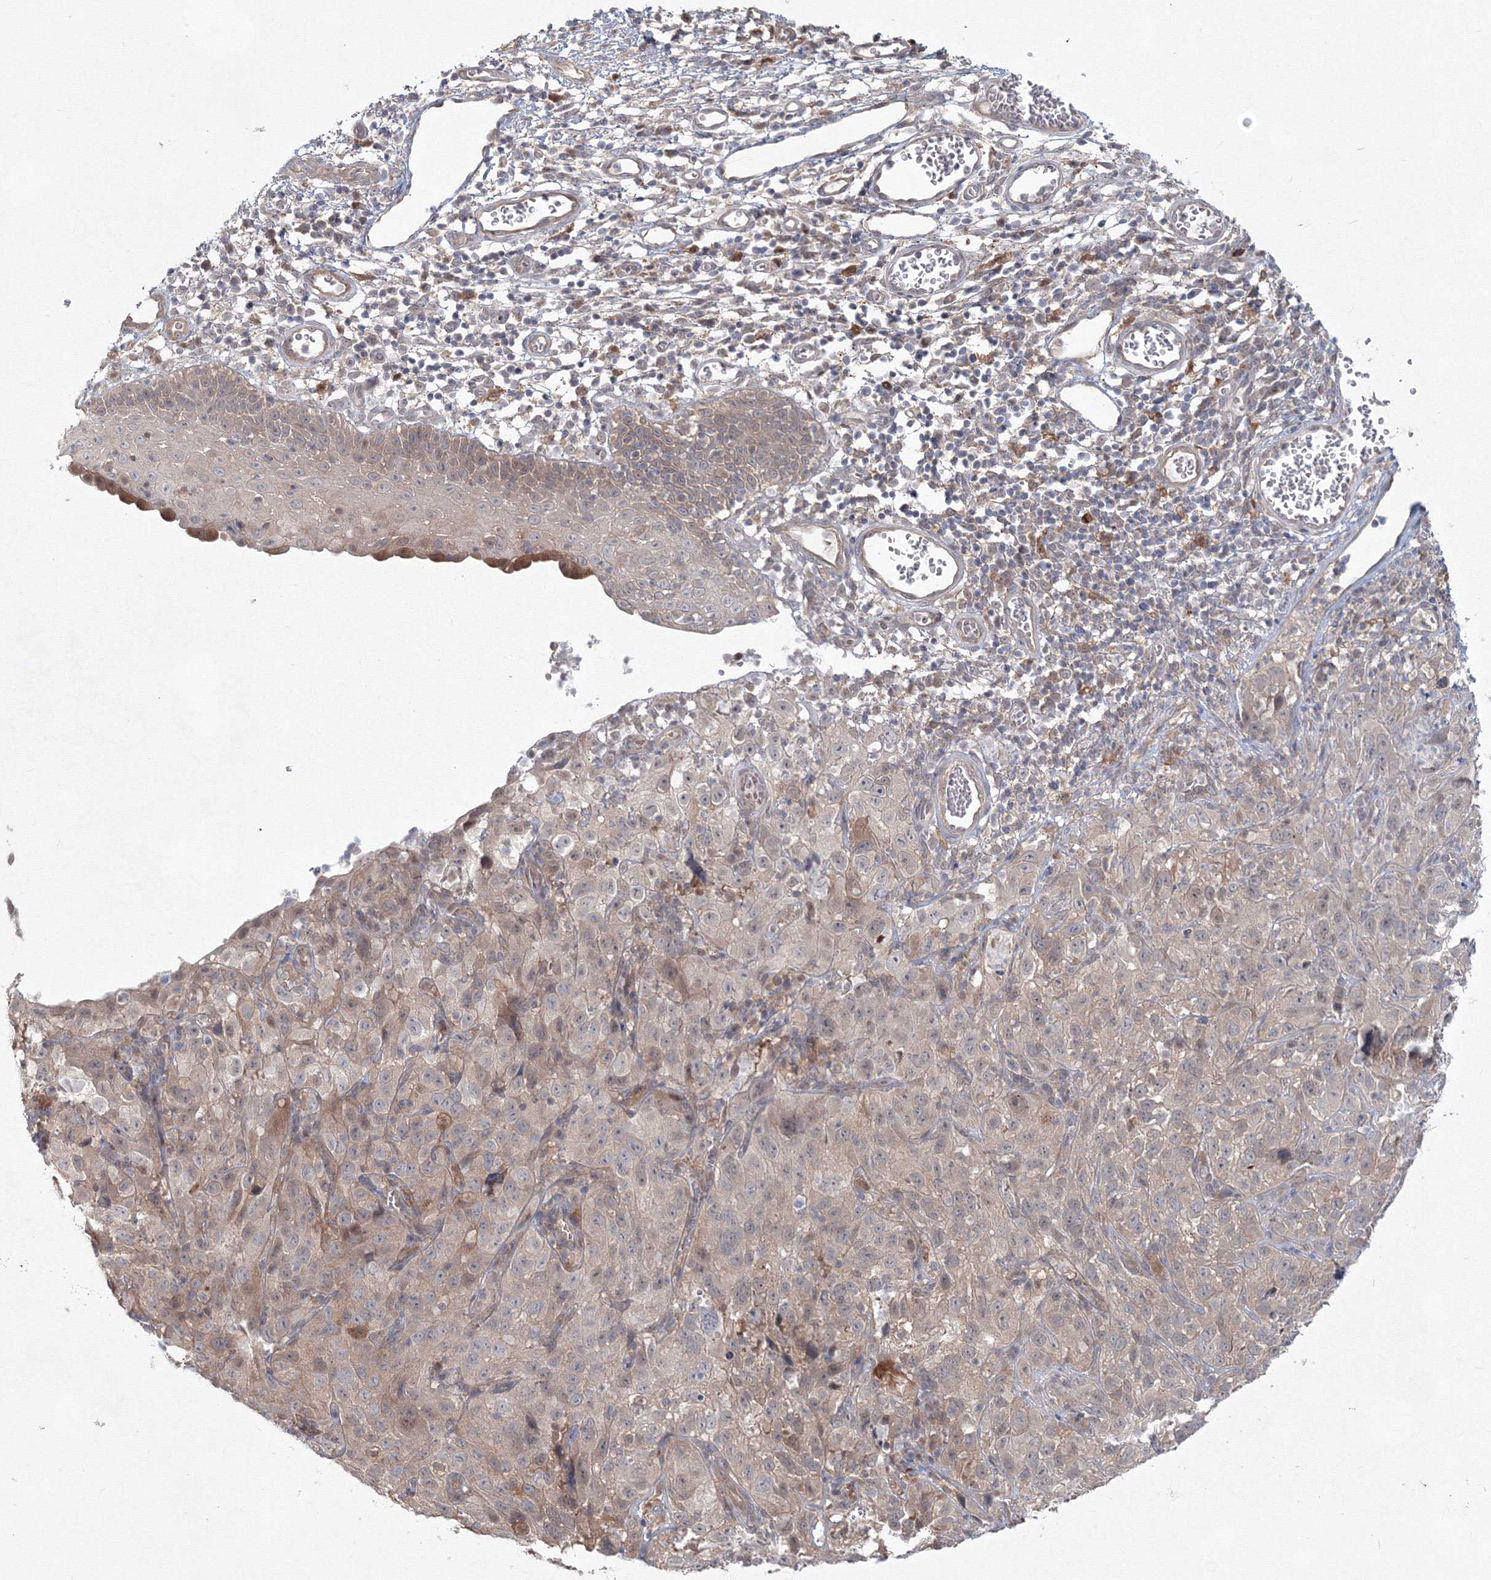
{"staining": {"intensity": "weak", "quantity": "25%-75%", "location": "cytoplasmic/membranous"}, "tissue": "cervical cancer", "cell_type": "Tumor cells", "image_type": "cancer", "snomed": [{"axis": "morphology", "description": "Squamous cell carcinoma, NOS"}, {"axis": "topography", "description": "Cervix"}], "caption": "Human cervical cancer (squamous cell carcinoma) stained with a brown dye exhibits weak cytoplasmic/membranous positive positivity in about 25%-75% of tumor cells.", "gene": "MKRN2", "patient": {"sex": "female", "age": 32}}